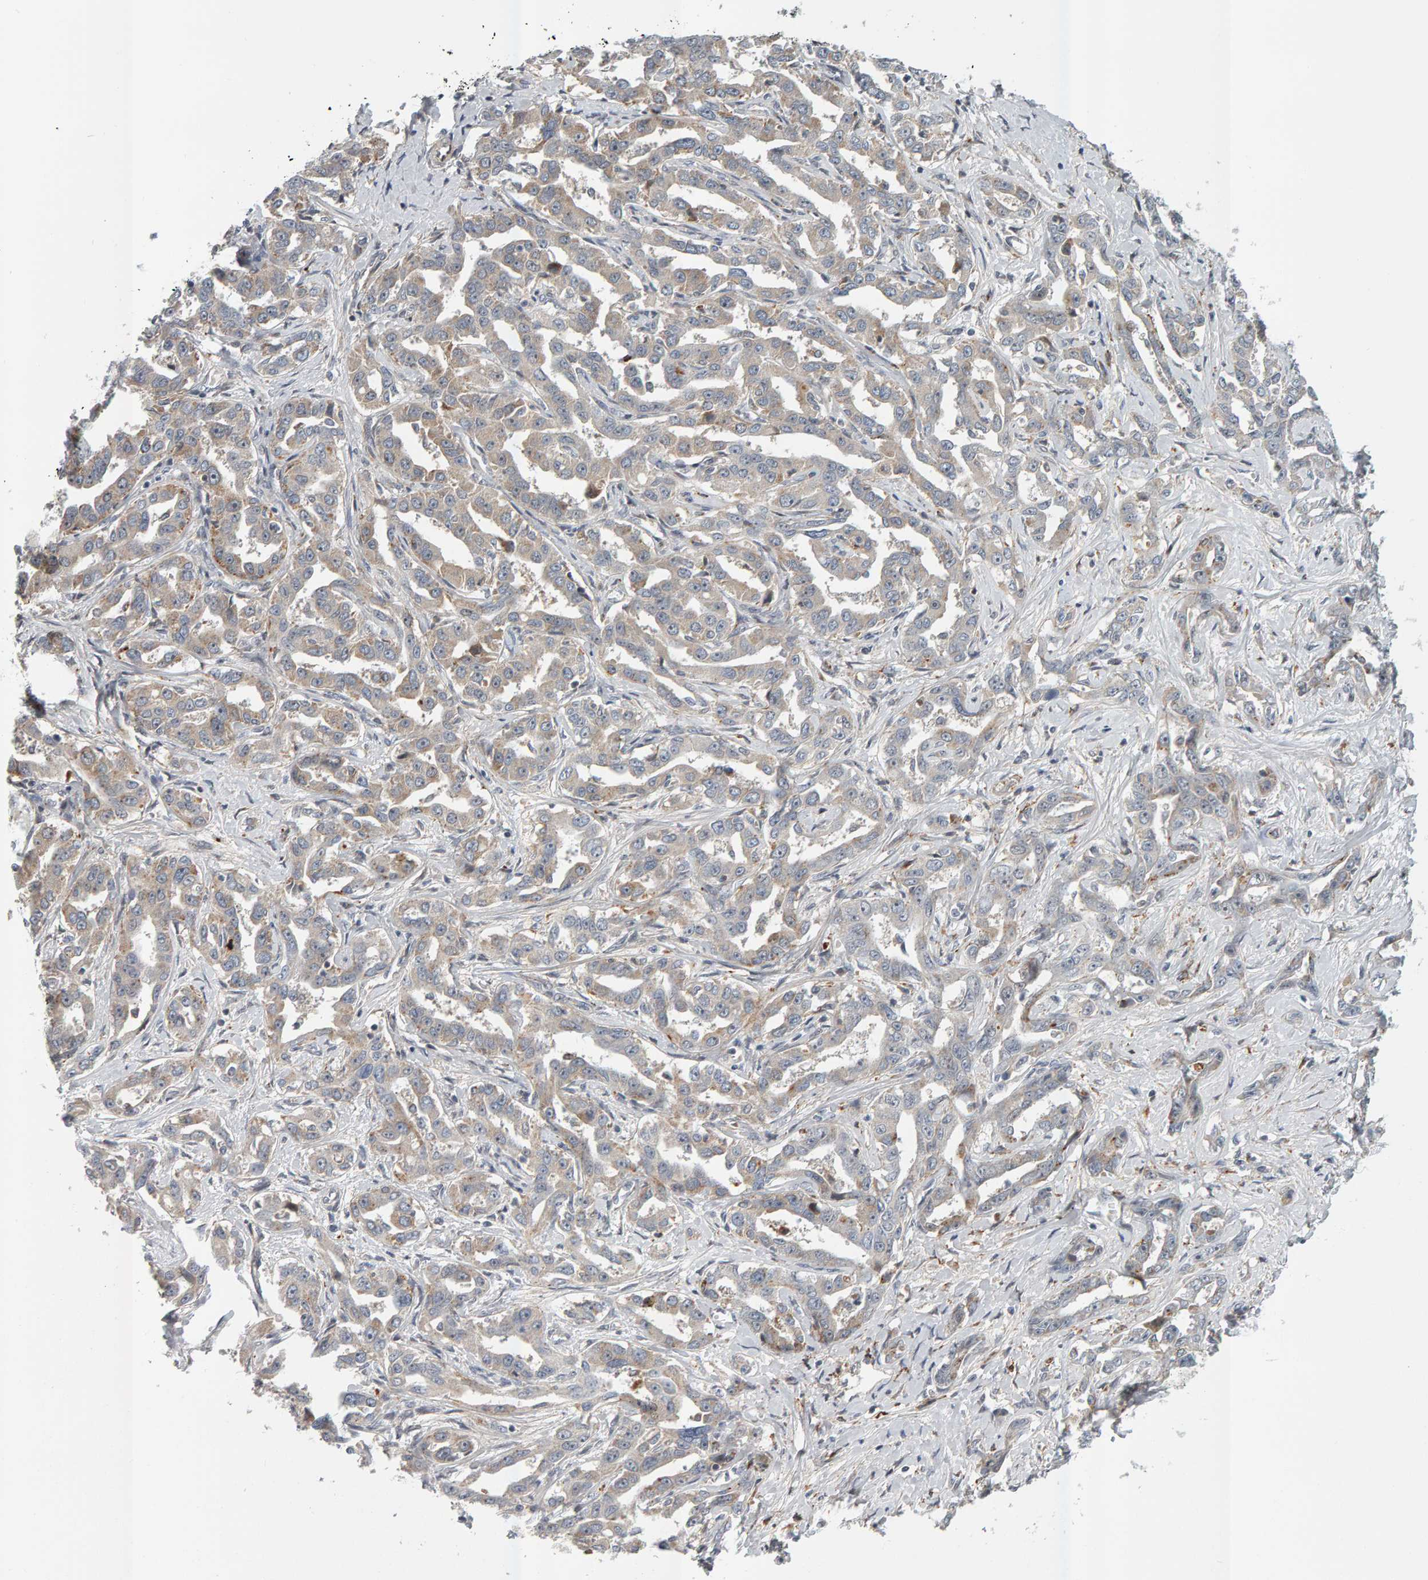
{"staining": {"intensity": "weak", "quantity": "<25%", "location": "cytoplasmic/membranous"}, "tissue": "liver cancer", "cell_type": "Tumor cells", "image_type": "cancer", "snomed": [{"axis": "morphology", "description": "Cholangiocarcinoma"}, {"axis": "topography", "description": "Liver"}], "caption": "Tumor cells show no significant protein staining in liver cancer.", "gene": "ZNF160", "patient": {"sex": "male", "age": 59}}